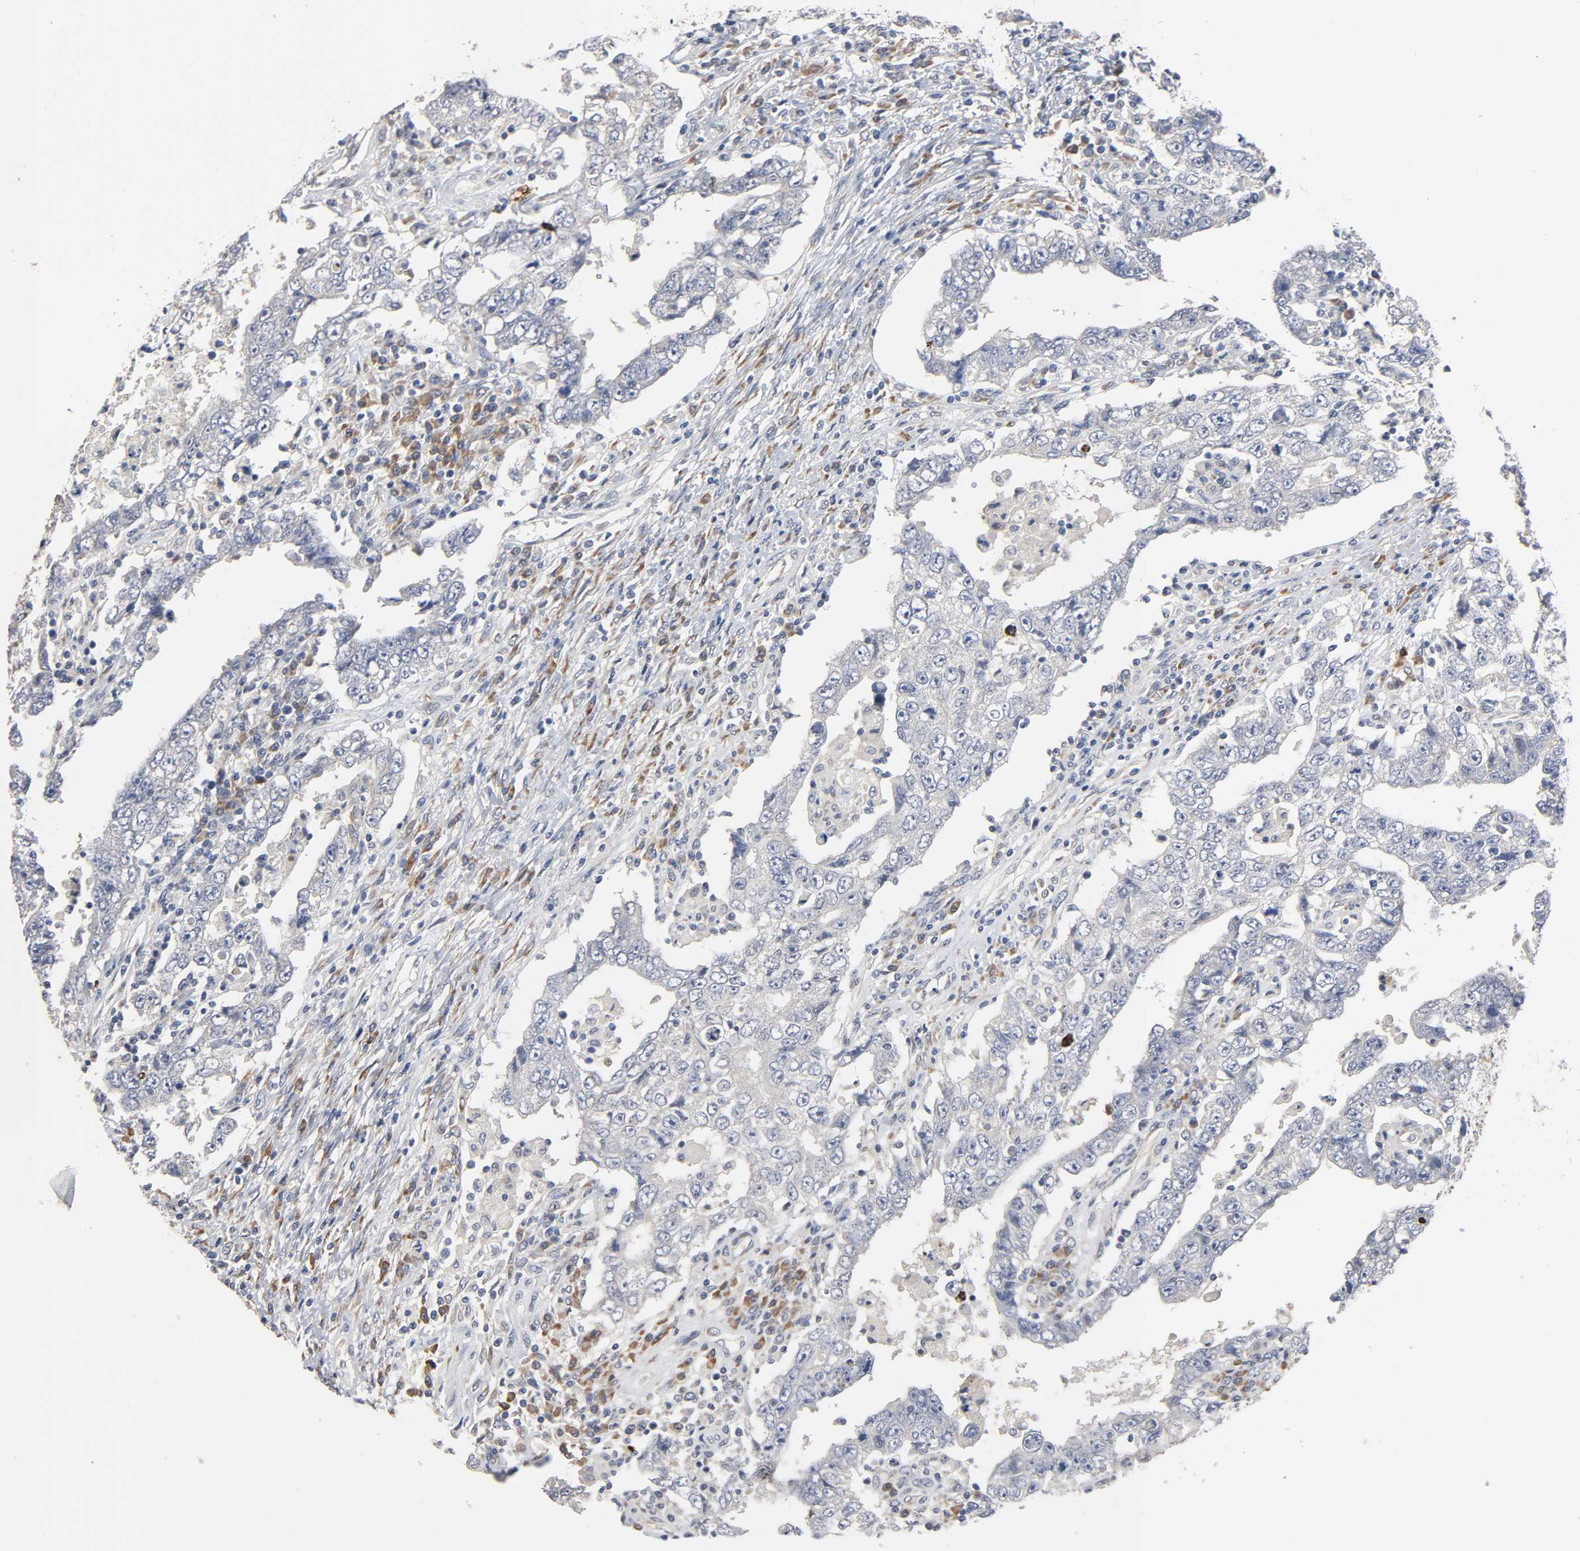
{"staining": {"intensity": "negative", "quantity": "none", "location": "none"}, "tissue": "testis cancer", "cell_type": "Tumor cells", "image_type": "cancer", "snomed": [{"axis": "morphology", "description": "Carcinoma, Embryonal, NOS"}, {"axis": "topography", "description": "Testis"}], "caption": "There is no significant positivity in tumor cells of embryonal carcinoma (testis). (IHC, brightfield microscopy, high magnification).", "gene": "HDLBP", "patient": {"sex": "male", "age": 26}}